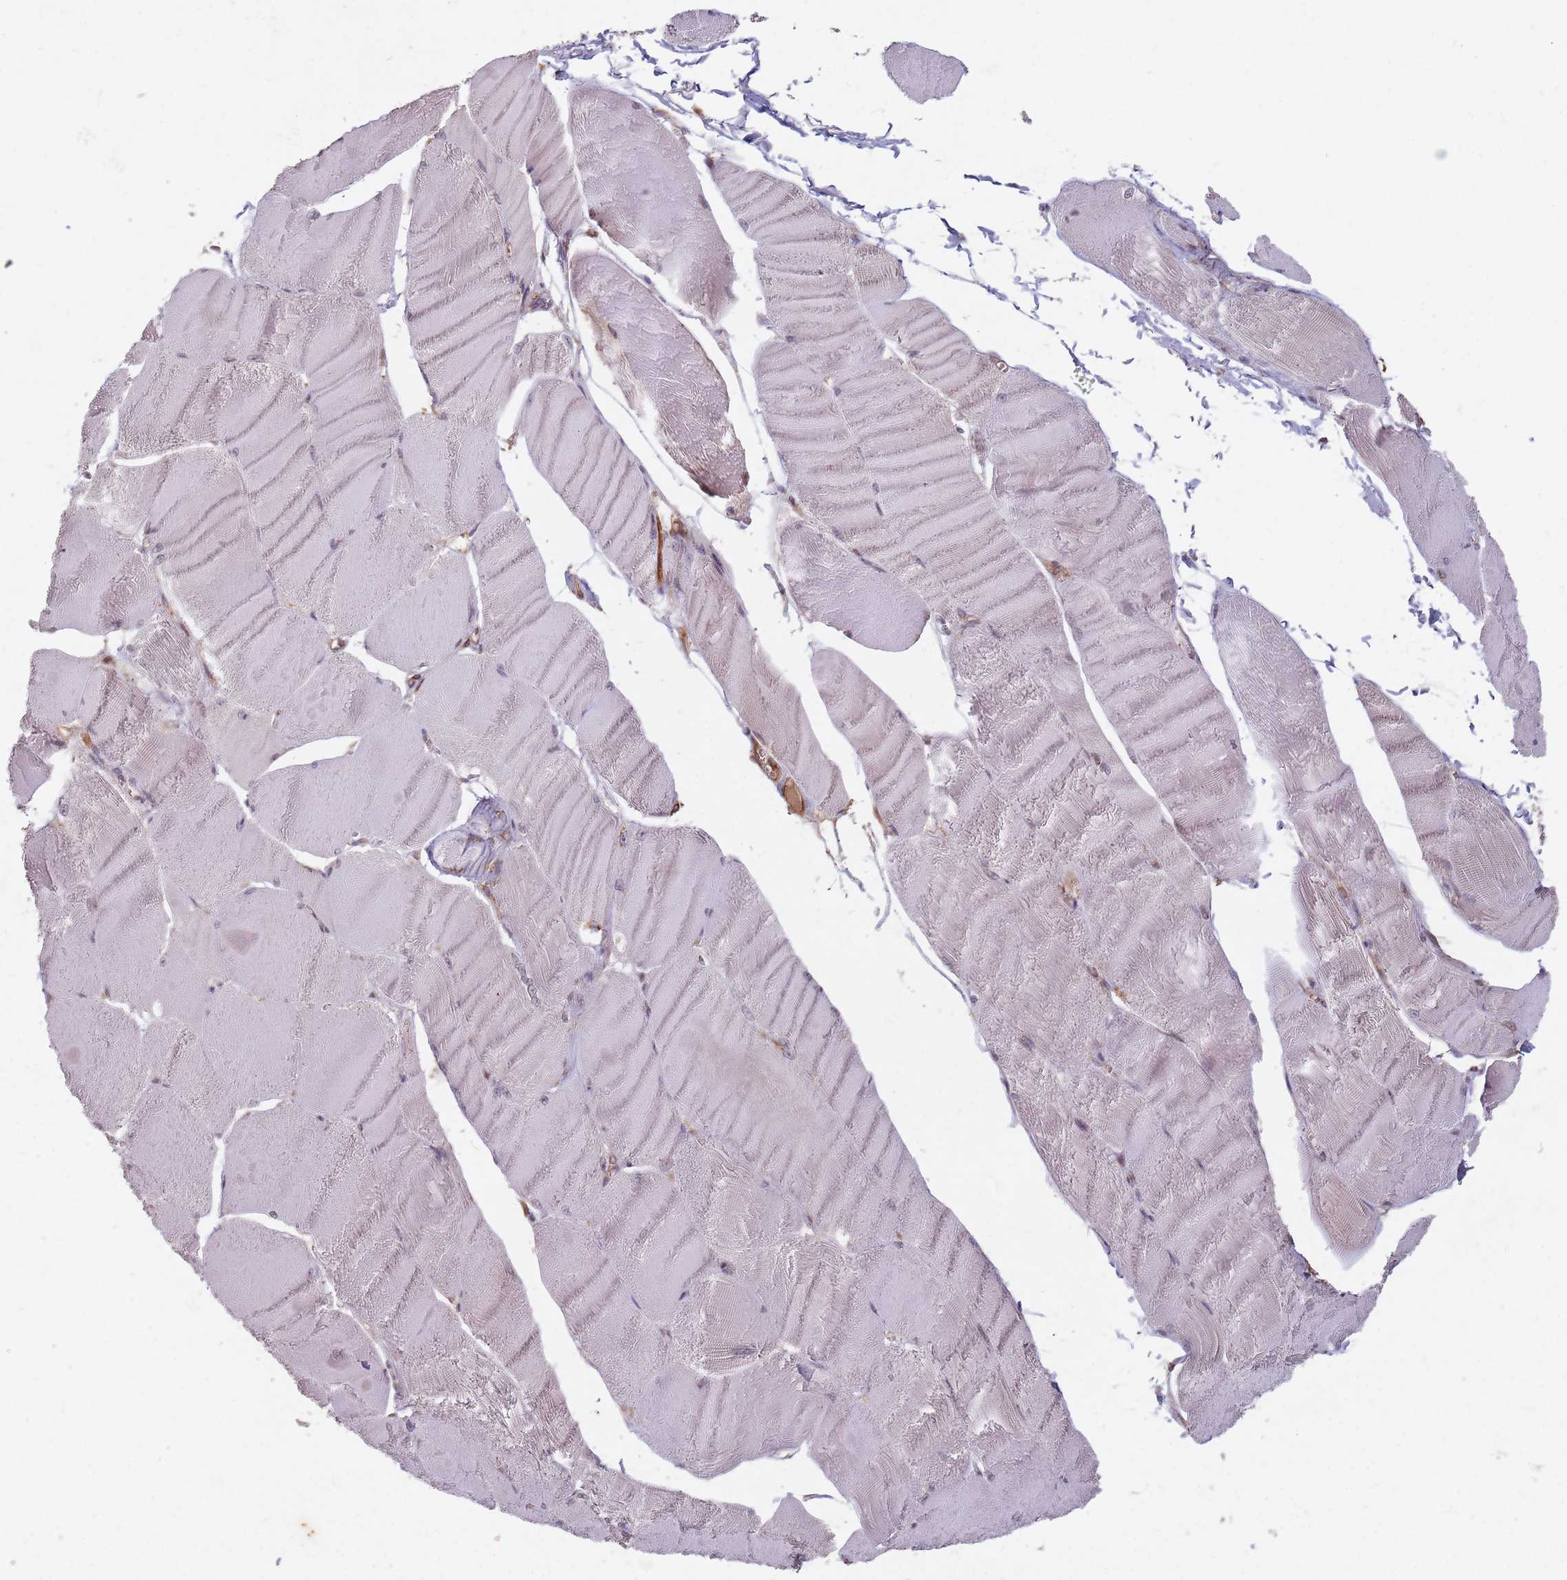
{"staining": {"intensity": "negative", "quantity": "none", "location": "none"}, "tissue": "skeletal muscle", "cell_type": "Myocytes", "image_type": "normal", "snomed": [{"axis": "morphology", "description": "Normal tissue, NOS"}, {"axis": "morphology", "description": "Basal cell carcinoma"}, {"axis": "topography", "description": "Skeletal muscle"}], "caption": "High magnification brightfield microscopy of benign skeletal muscle stained with DAB (3,3'-diaminobenzidine) (brown) and counterstained with hematoxylin (blue): myocytes show no significant positivity. The staining was performed using DAB (3,3'-diaminobenzidine) to visualize the protein expression in brown, while the nuclei were stained in blue with hematoxylin (Magnification: 20x).", "gene": "GPR180", "patient": {"sex": "female", "age": 64}}